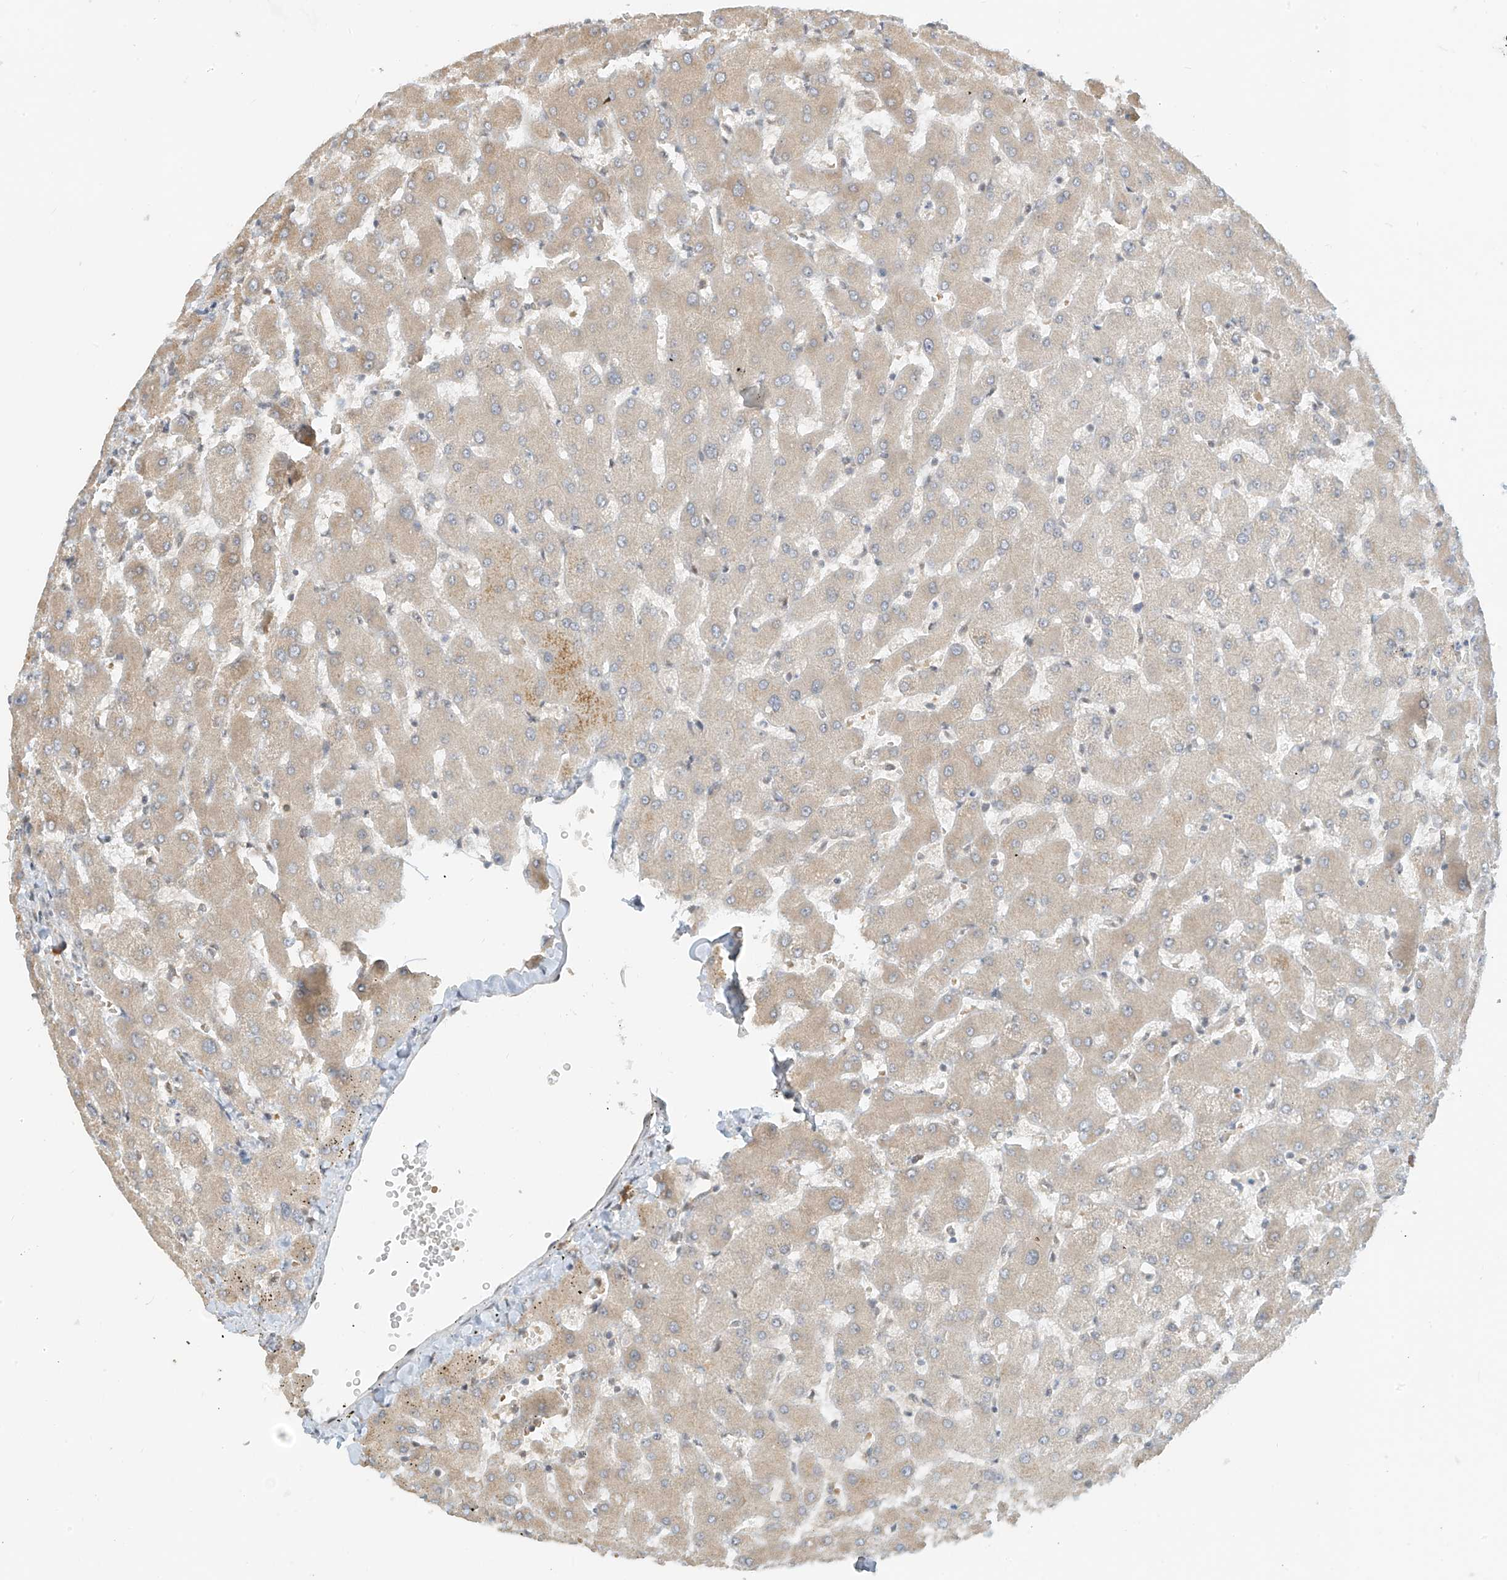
{"staining": {"intensity": "weak", "quantity": "<25%", "location": "nuclear"}, "tissue": "liver", "cell_type": "Cholangiocytes", "image_type": "normal", "snomed": [{"axis": "morphology", "description": "Normal tissue, NOS"}, {"axis": "topography", "description": "Liver"}], "caption": "The micrograph exhibits no staining of cholangiocytes in normal liver. (DAB immunohistochemistry (IHC), high magnification).", "gene": "ZMYM2", "patient": {"sex": "female", "age": 63}}